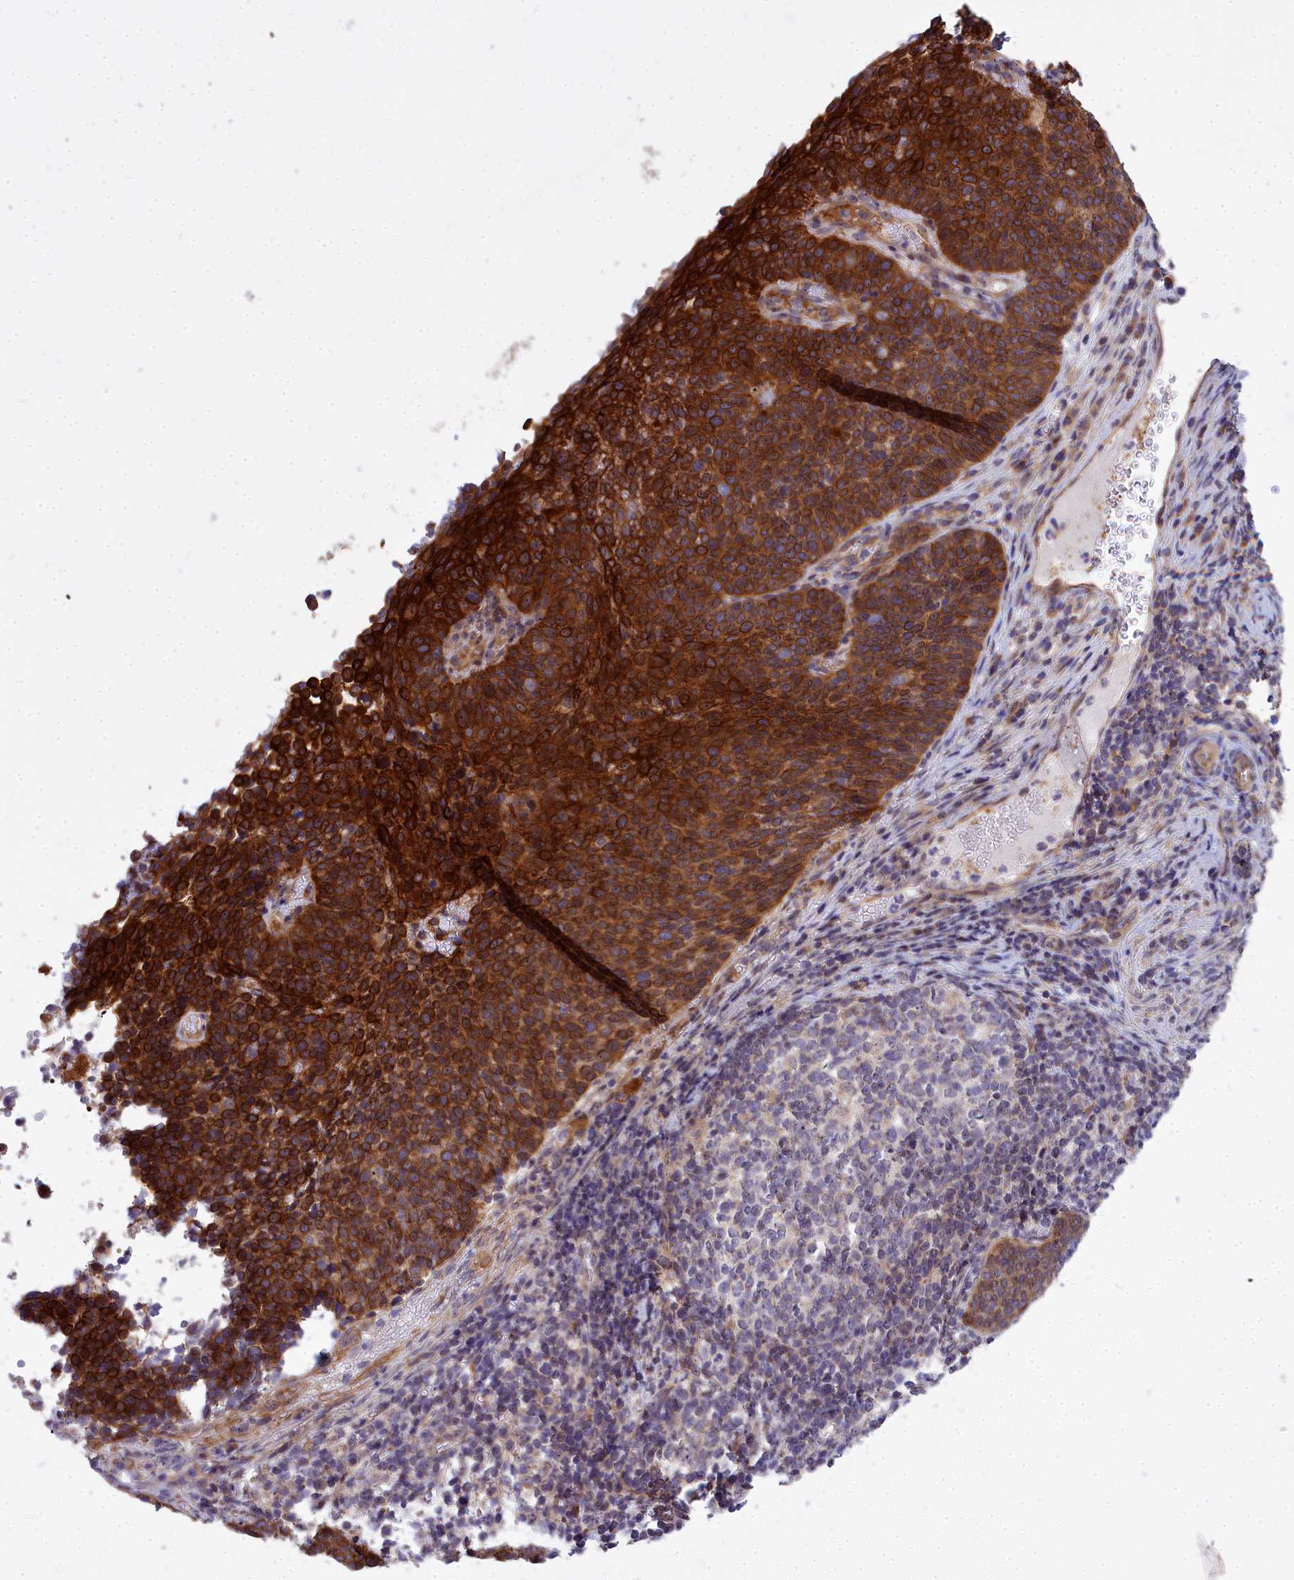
{"staining": {"intensity": "strong", "quantity": ">75%", "location": "cytoplasmic/membranous,nuclear"}, "tissue": "cervical cancer", "cell_type": "Tumor cells", "image_type": "cancer", "snomed": [{"axis": "morphology", "description": "Normal tissue, NOS"}, {"axis": "morphology", "description": "Squamous cell carcinoma, NOS"}, {"axis": "topography", "description": "Cervix"}], "caption": "Immunohistochemistry histopathology image of neoplastic tissue: human cervical cancer (squamous cell carcinoma) stained using immunohistochemistry exhibits high levels of strong protein expression localized specifically in the cytoplasmic/membranous and nuclear of tumor cells, appearing as a cytoplasmic/membranous and nuclear brown color.", "gene": "ABCB8", "patient": {"sex": "female", "age": 39}}